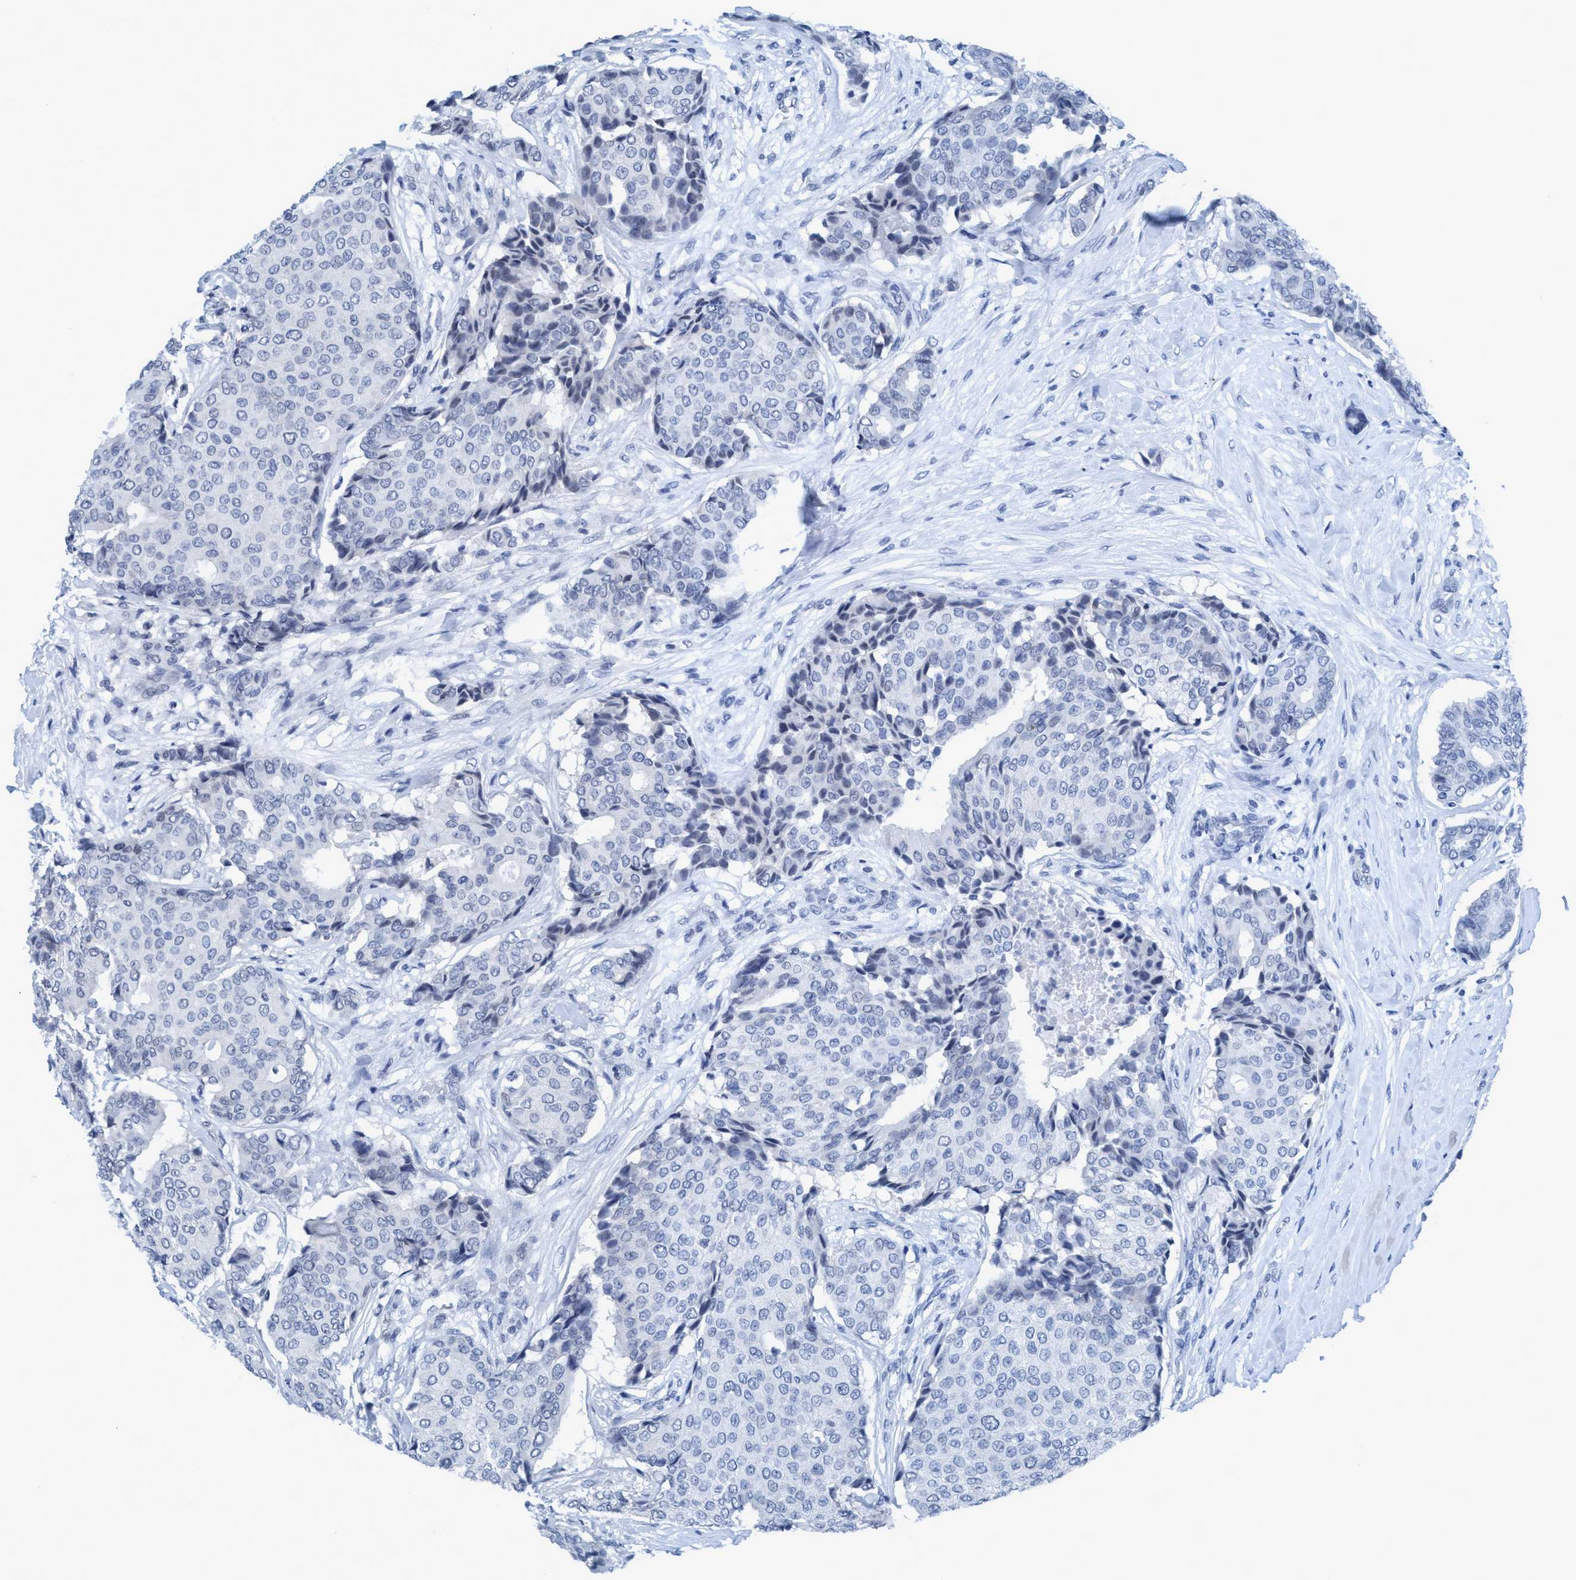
{"staining": {"intensity": "negative", "quantity": "none", "location": "none"}, "tissue": "breast cancer", "cell_type": "Tumor cells", "image_type": "cancer", "snomed": [{"axis": "morphology", "description": "Duct carcinoma"}, {"axis": "topography", "description": "Breast"}], "caption": "High magnification brightfield microscopy of breast cancer stained with DAB (brown) and counterstained with hematoxylin (blue): tumor cells show no significant positivity.", "gene": "DNAI1", "patient": {"sex": "female", "age": 75}}